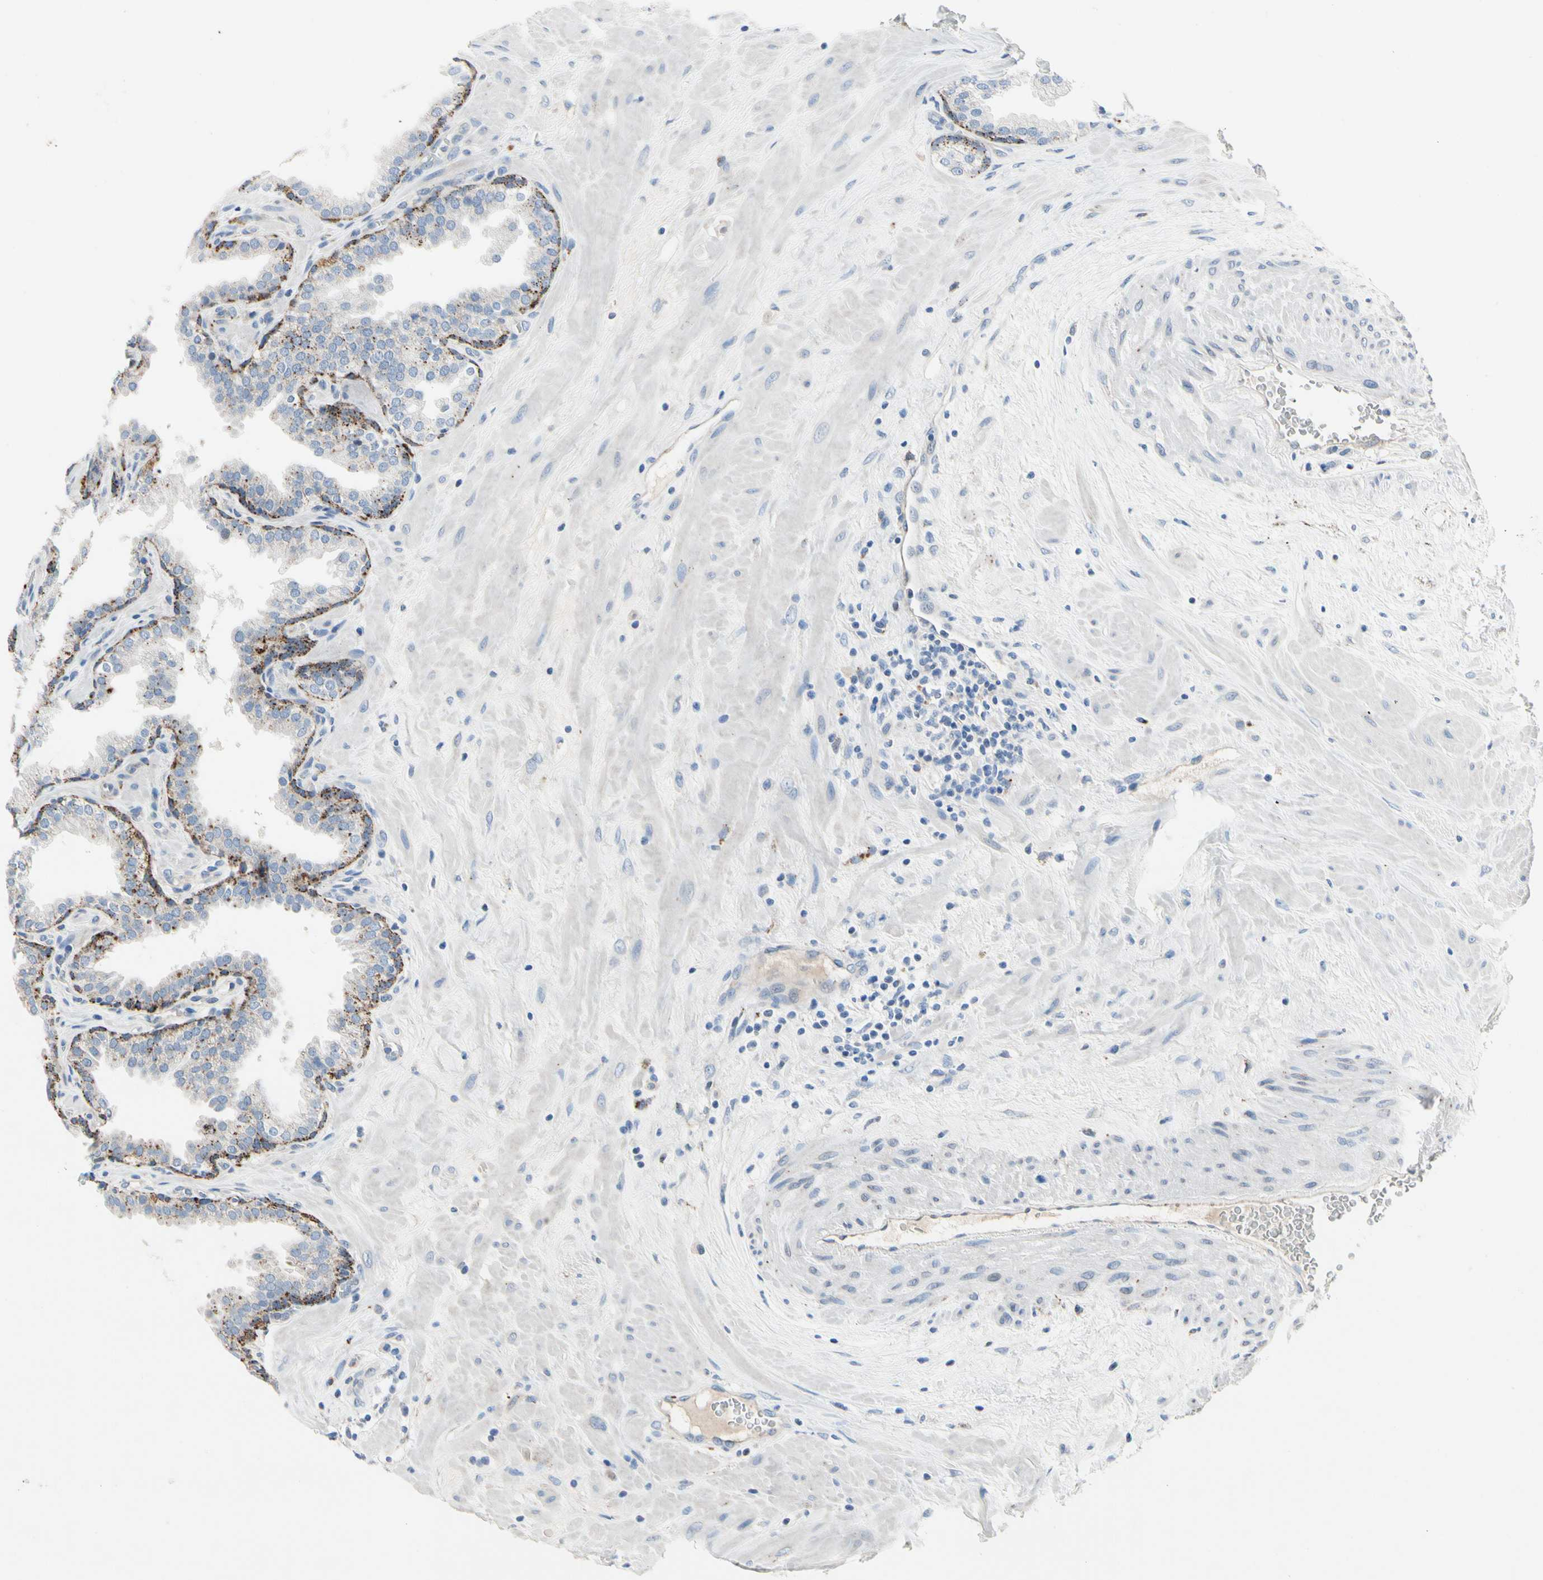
{"staining": {"intensity": "moderate", "quantity": "<25%", "location": "cytoplasmic/membranous"}, "tissue": "prostate", "cell_type": "Glandular cells", "image_type": "normal", "snomed": [{"axis": "morphology", "description": "Normal tissue, NOS"}, {"axis": "topography", "description": "Prostate"}], "caption": "The immunohistochemical stain shows moderate cytoplasmic/membranous staining in glandular cells of benign prostate. The staining was performed using DAB to visualize the protein expression in brown, while the nuclei were stained in blue with hematoxylin (Magnification: 20x).", "gene": "RETSAT", "patient": {"sex": "male", "age": 51}}